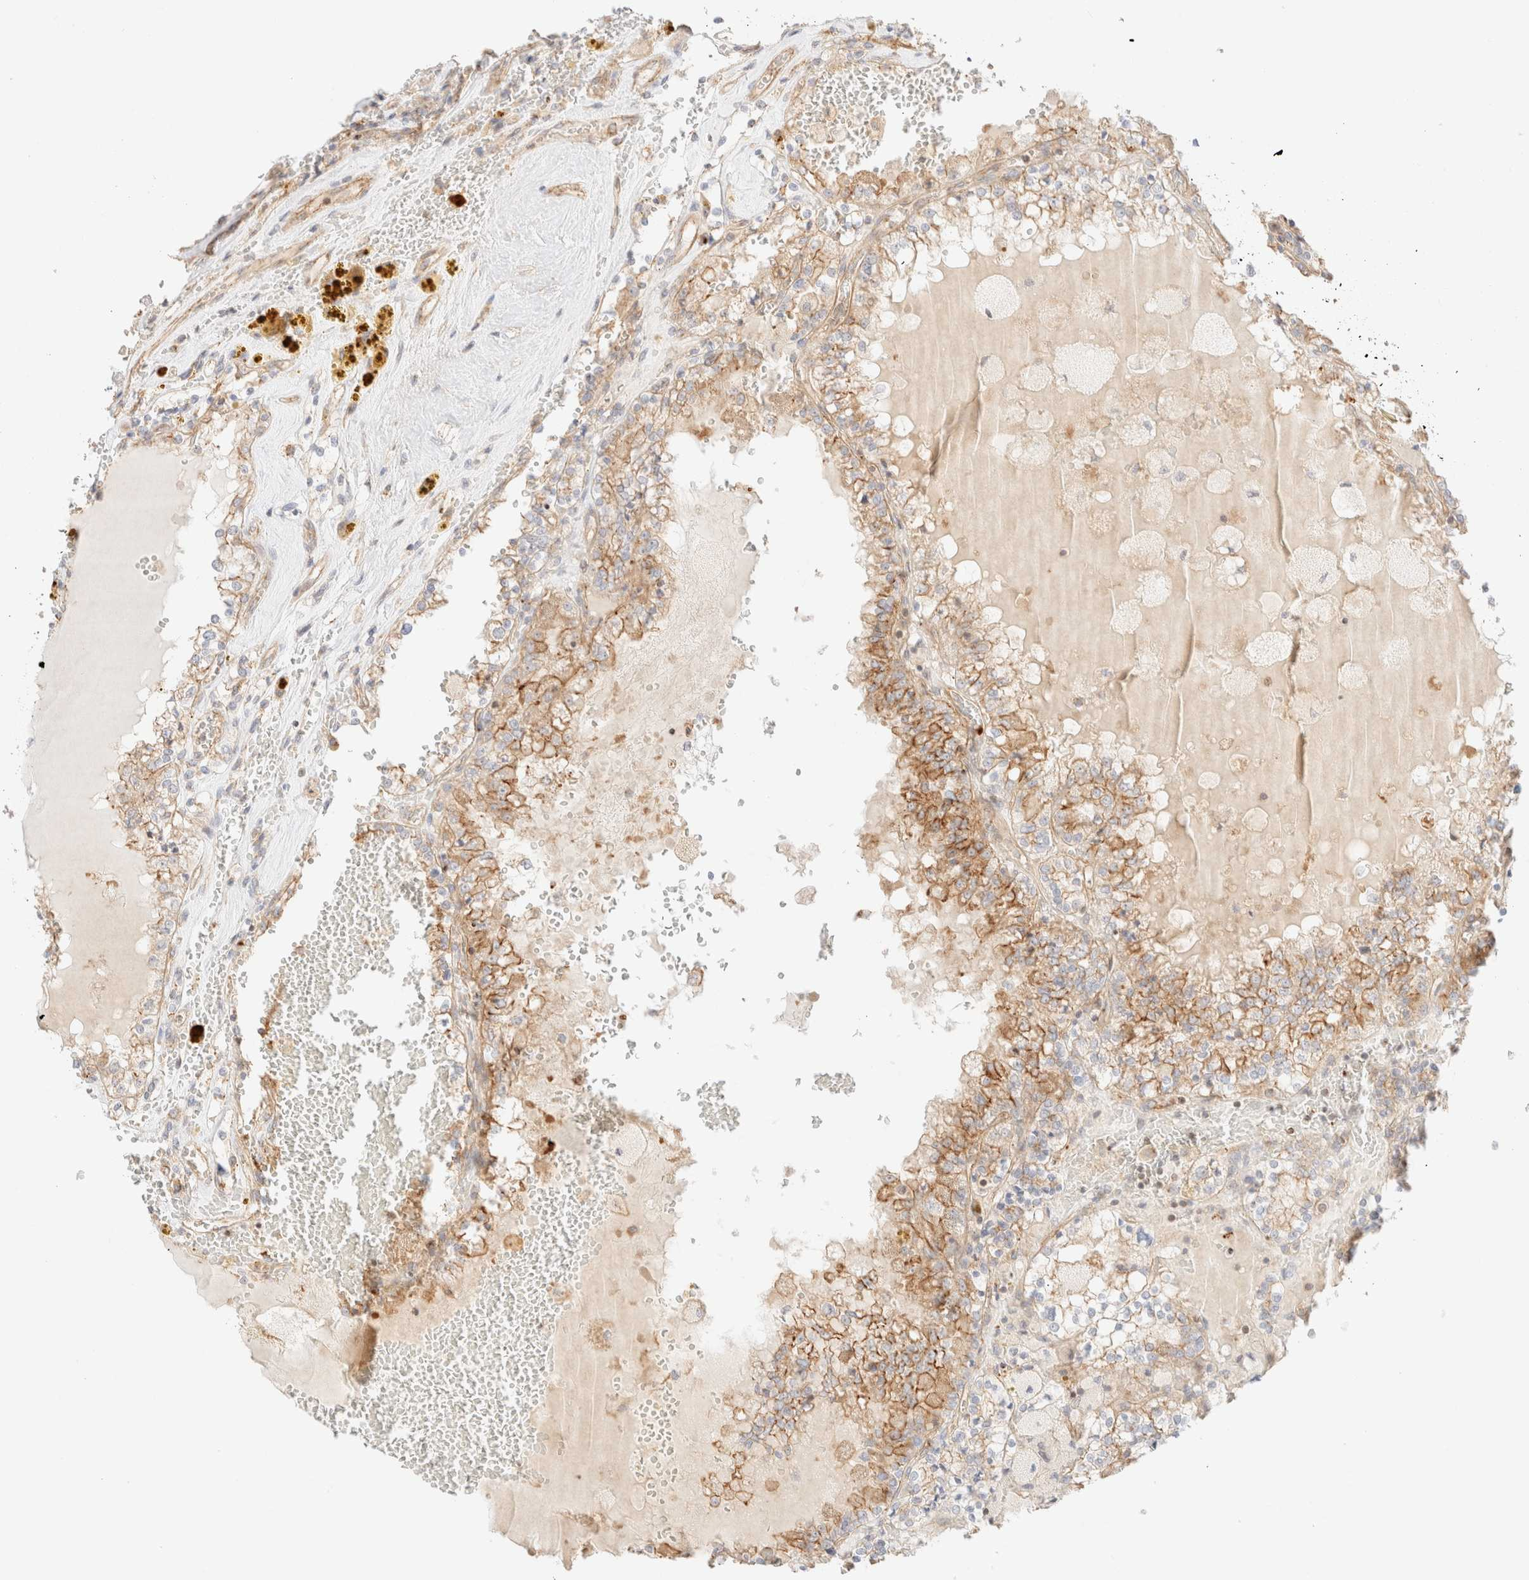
{"staining": {"intensity": "moderate", "quantity": ">75%", "location": "cytoplasmic/membranous"}, "tissue": "renal cancer", "cell_type": "Tumor cells", "image_type": "cancer", "snomed": [{"axis": "morphology", "description": "Adenocarcinoma, NOS"}, {"axis": "topography", "description": "Kidney"}], "caption": "Renal cancer (adenocarcinoma) stained with a protein marker demonstrates moderate staining in tumor cells.", "gene": "MYO10", "patient": {"sex": "female", "age": 56}}